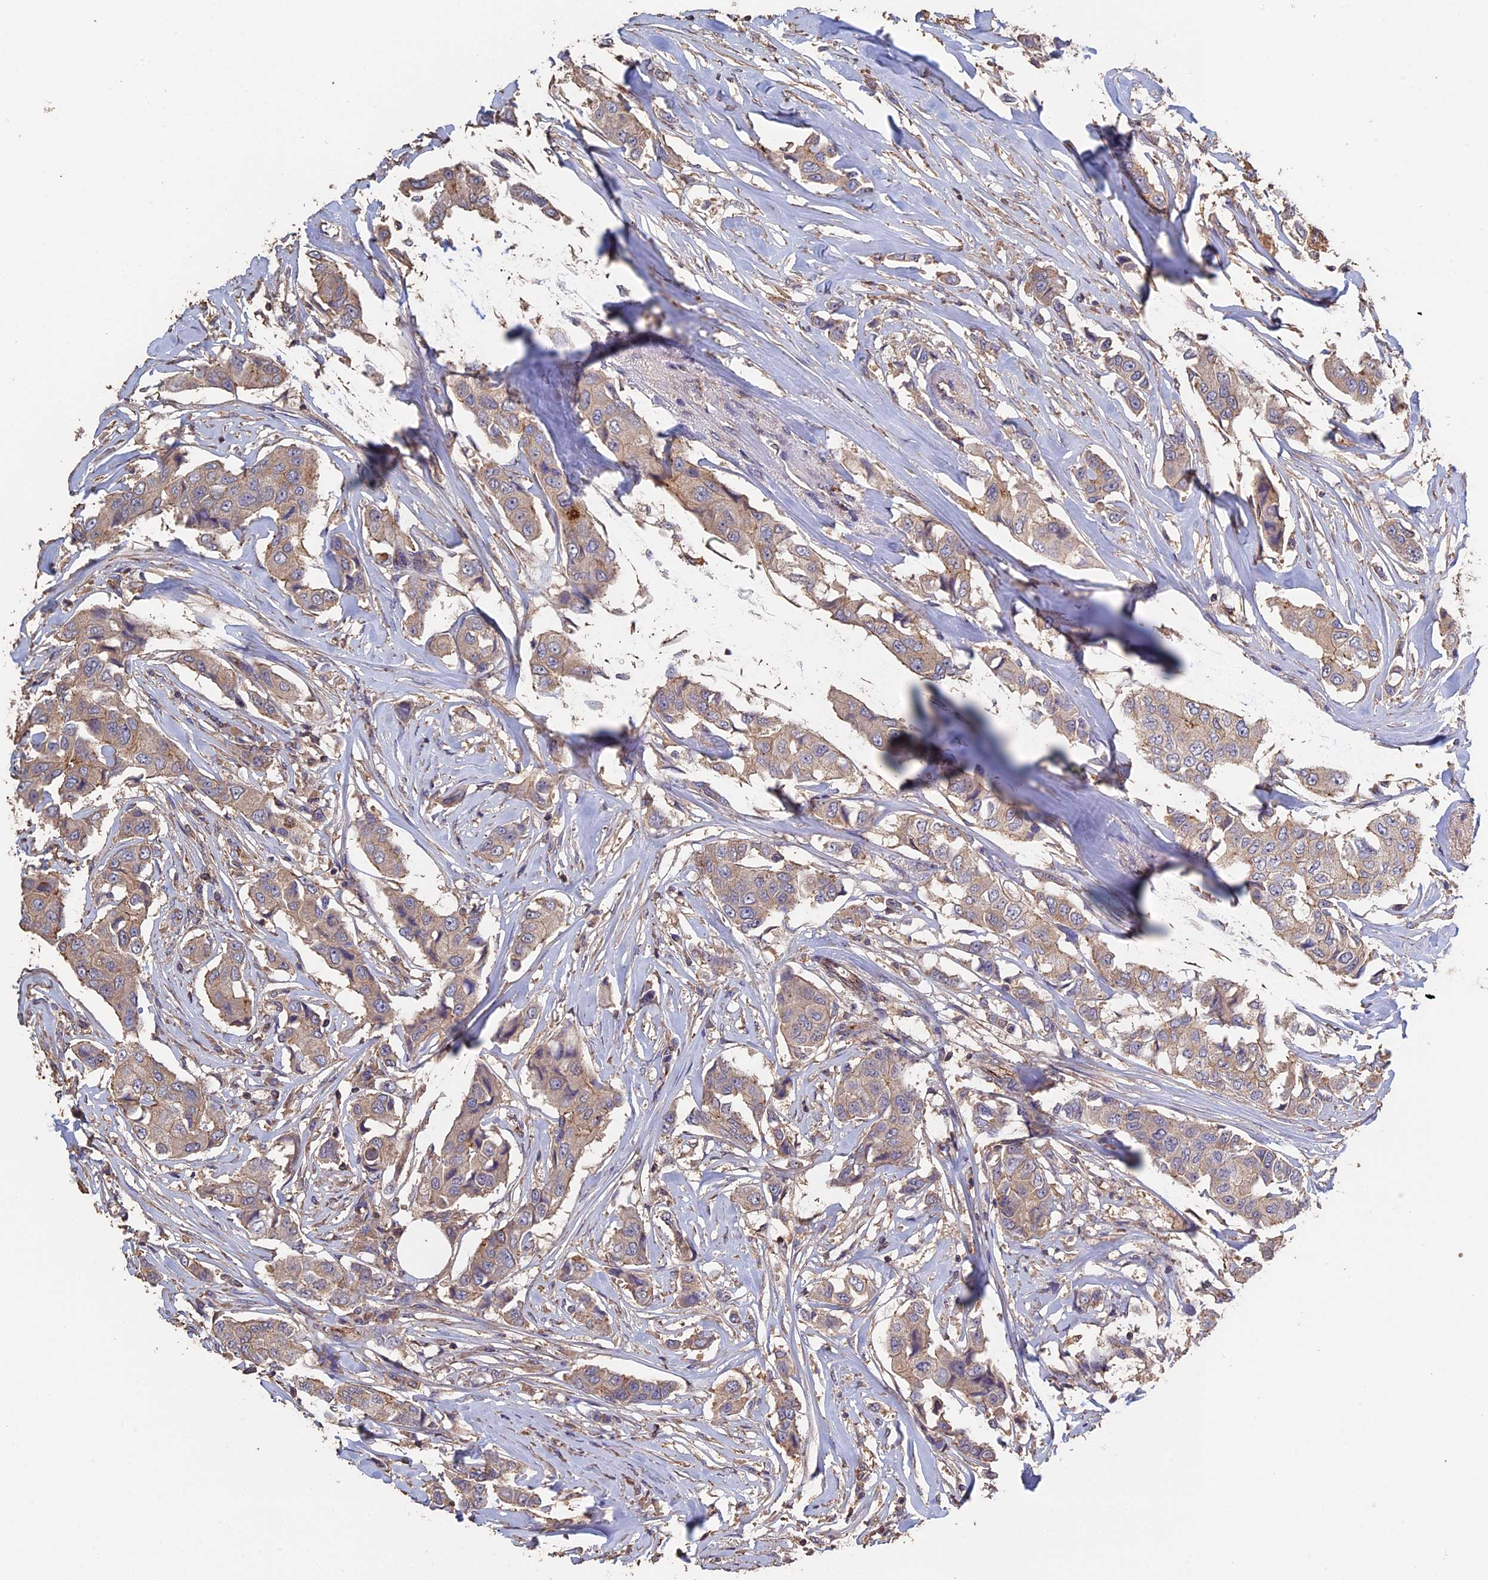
{"staining": {"intensity": "weak", "quantity": "25%-75%", "location": "cytoplasmic/membranous"}, "tissue": "breast cancer", "cell_type": "Tumor cells", "image_type": "cancer", "snomed": [{"axis": "morphology", "description": "Duct carcinoma"}, {"axis": "topography", "description": "Breast"}], "caption": "Immunohistochemical staining of human breast cancer displays low levels of weak cytoplasmic/membranous protein staining in approximately 25%-75% of tumor cells.", "gene": "PIGQ", "patient": {"sex": "female", "age": 80}}